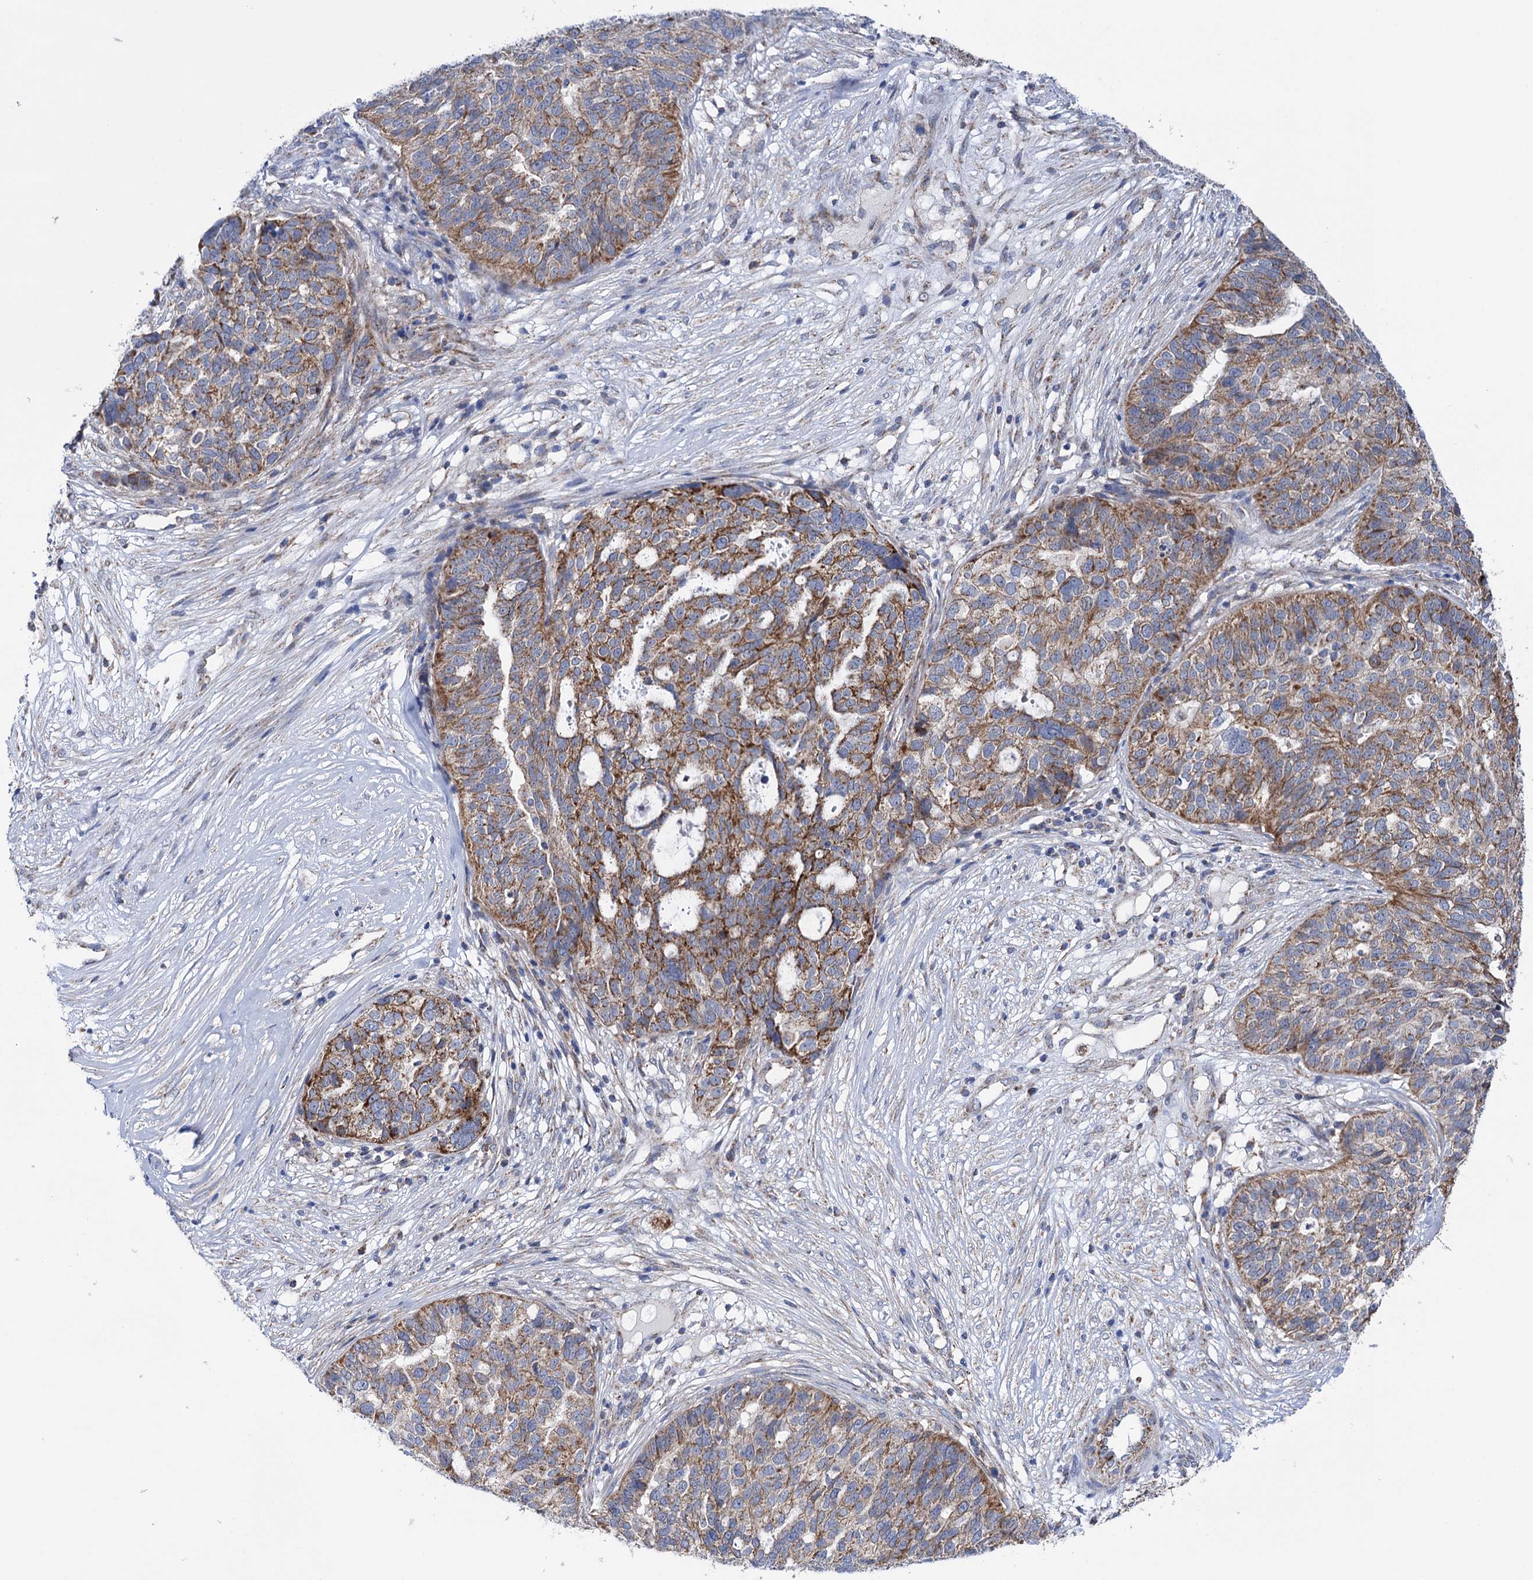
{"staining": {"intensity": "moderate", "quantity": ">75%", "location": "cytoplasmic/membranous"}, "tissue": "ovarian cancer", "cell_type": "Tumor cells", "image_type": "cancer", "snomed": [{"axis": "morphology", "description": "Cystadenocarcinoma, serous, NOS"}, {"axis": "topography", "description": "Ovary"}], "caption": "Protein analysis of ovarian cancer (serous cystadenocarcinoma) tissue displays moderate cytoplasmic/membranous expression in approximately >75% of tumor cells.", "gene": "SUCLA2", "patient": {"sex": "female", "age": 59}}